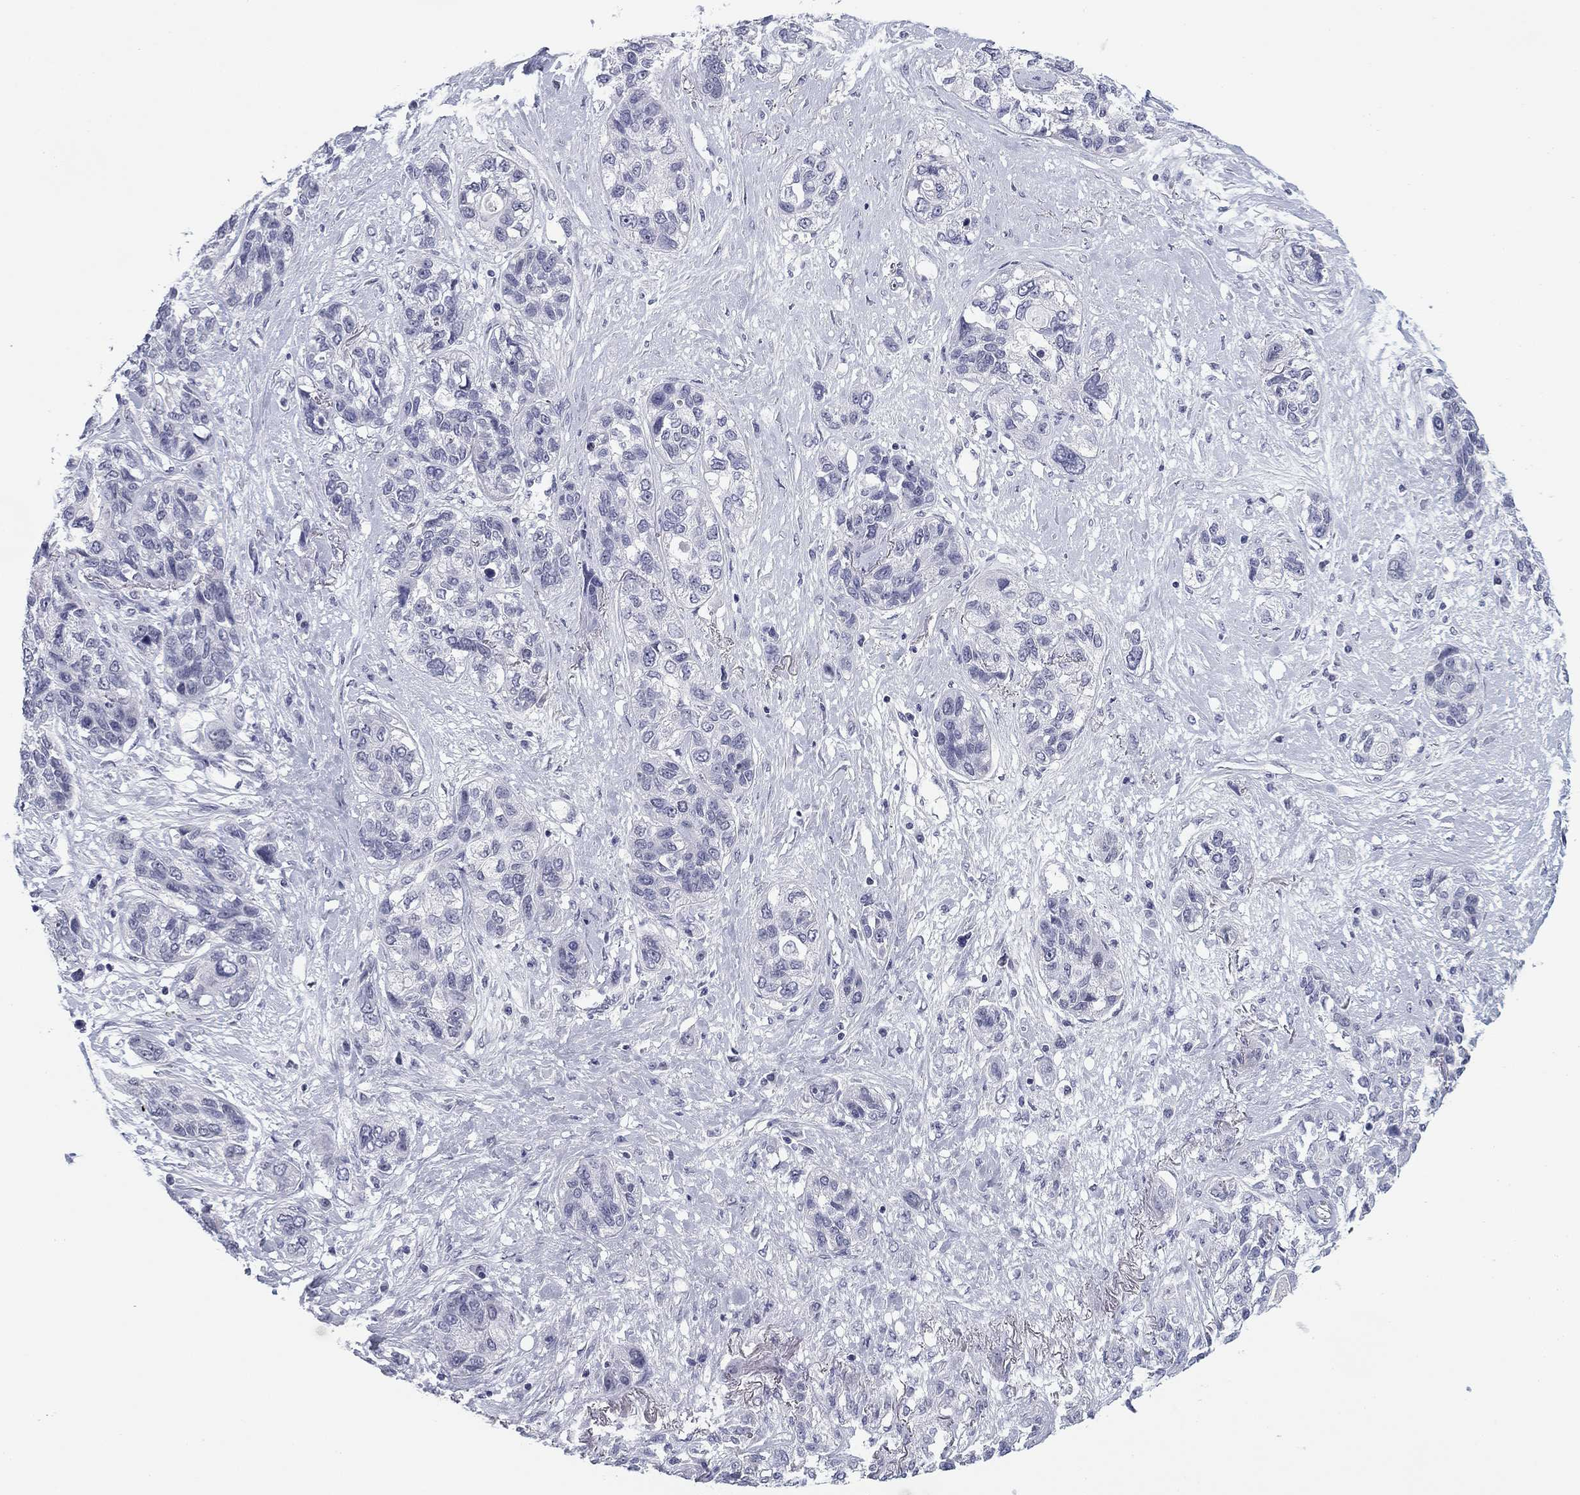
{"staining": {"intensity": "negative", "quantity": "none", "location": "none"}, "tissue": "lung cancer", "cell_type": "Tumor cells", "image_type": "cancer", "snomed": [{"axis": "morphology", "description": "Squamous cell carcinoma, NOS"}, {"axis": "topography", "description": "Lung"}], "caption": "A photomicrograph of human lung cancer (squamous cell carcinoma) is negative for staining in tumor cells.", "gene": "PRPH", "patient": {"sex": "female", "age": 70}}